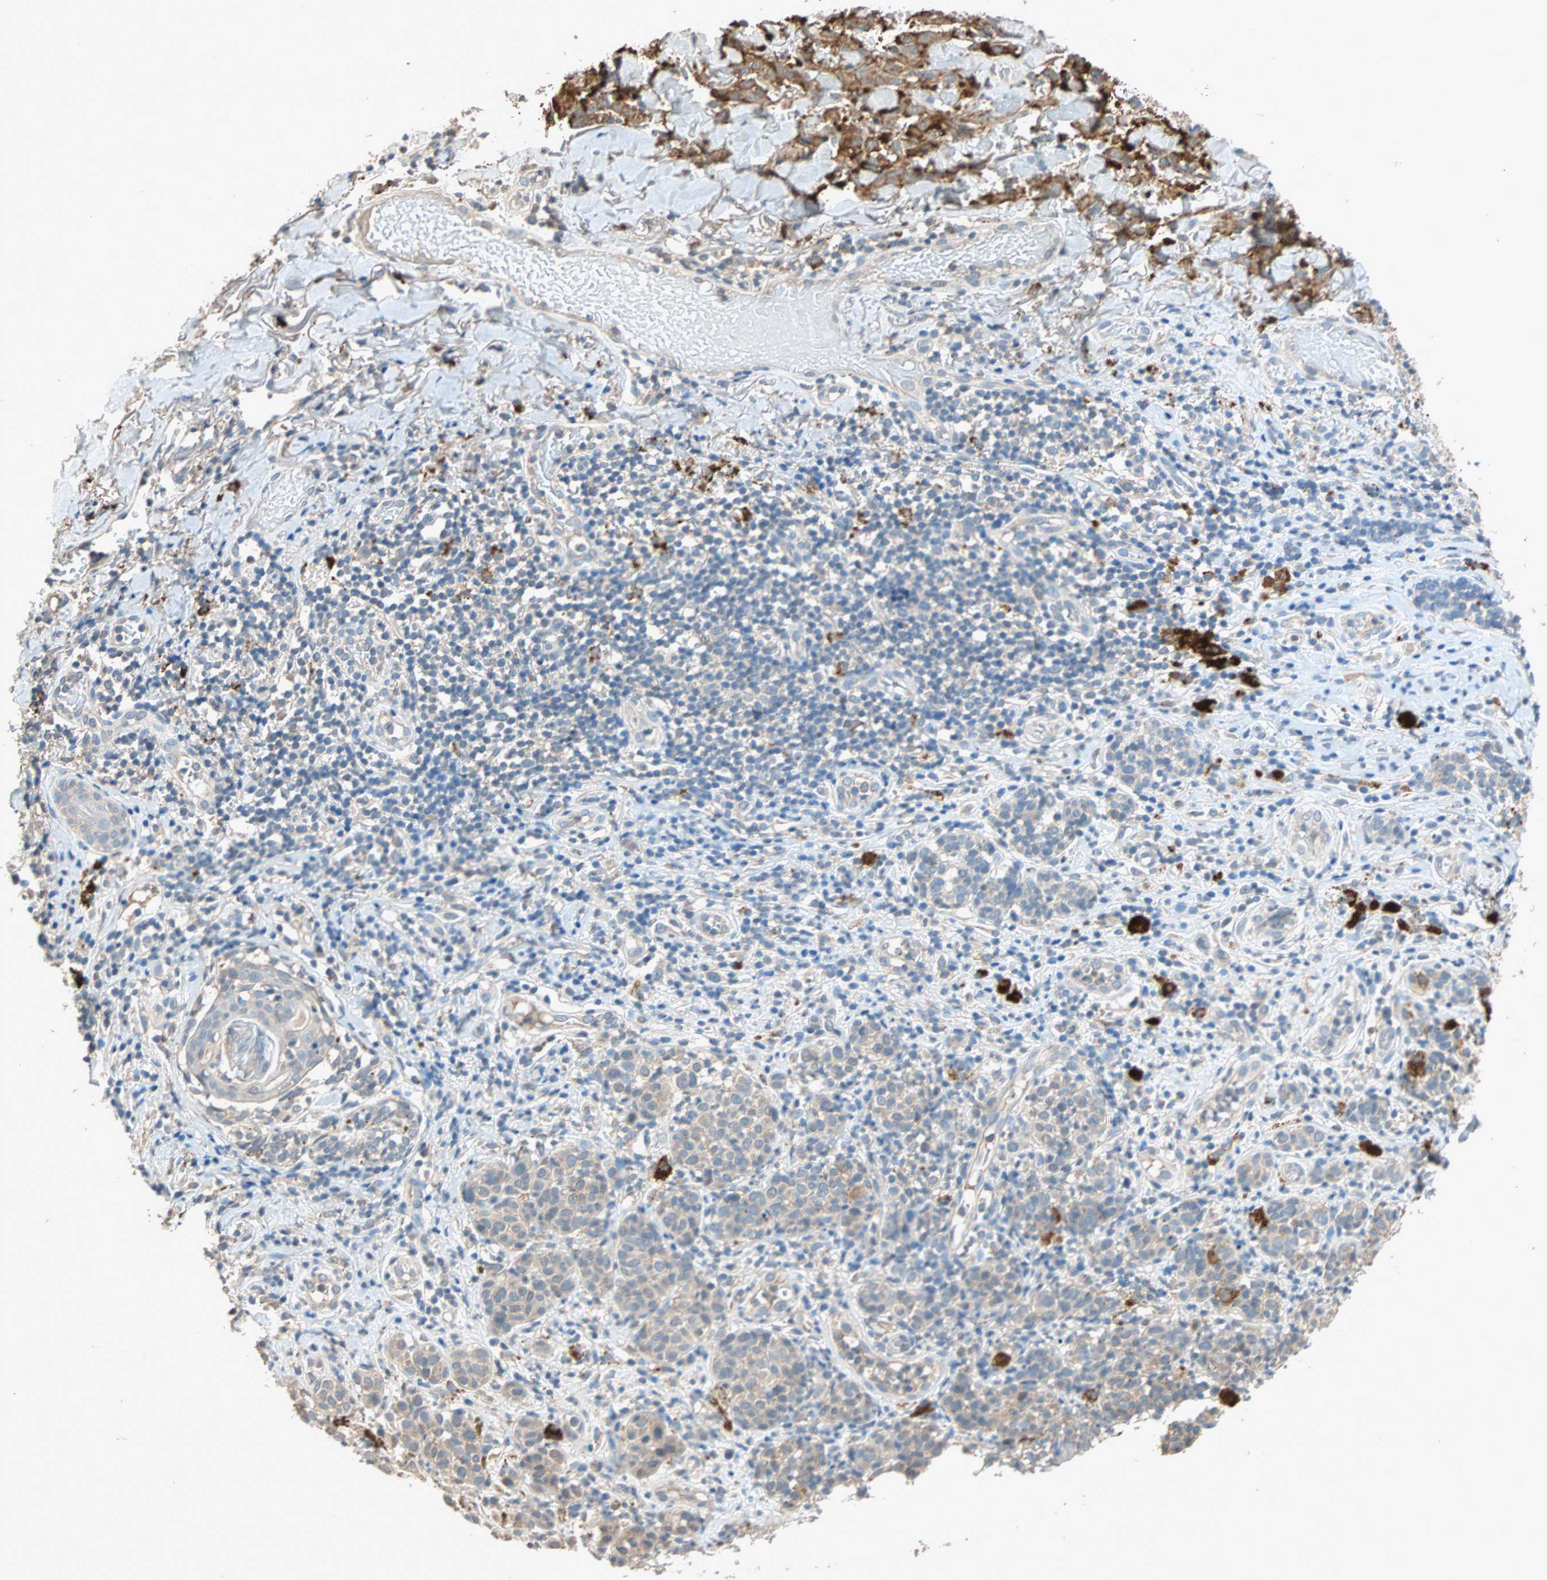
{"staining": {"intensity": "weak", "quantity": "25%-75%", "location": "cytoplasmic/membranous"}, "tissue": "melanoma", "cell_type": "Tumor cells", "image_type": "cancer", "snomed": [{"axis": "morphology", "description": "Malignant melanoma, NOS"}, {"axis": "topography", "description": "Skin"}], "caption": "Immunohistochemistry (IHC) of human melanoma exhibits low levels of weak cytoplasmic/membranous expression in about 25%-75% of tumor cells. The protein of interest is stained brown, and the nuclei are stained in blue (DAB (3,3'-diaminobenzidine) IHC with brightfield microscopy, high magnification).", "gene": "ADAP1", "patient": {"sex": "male", "age": 64}}